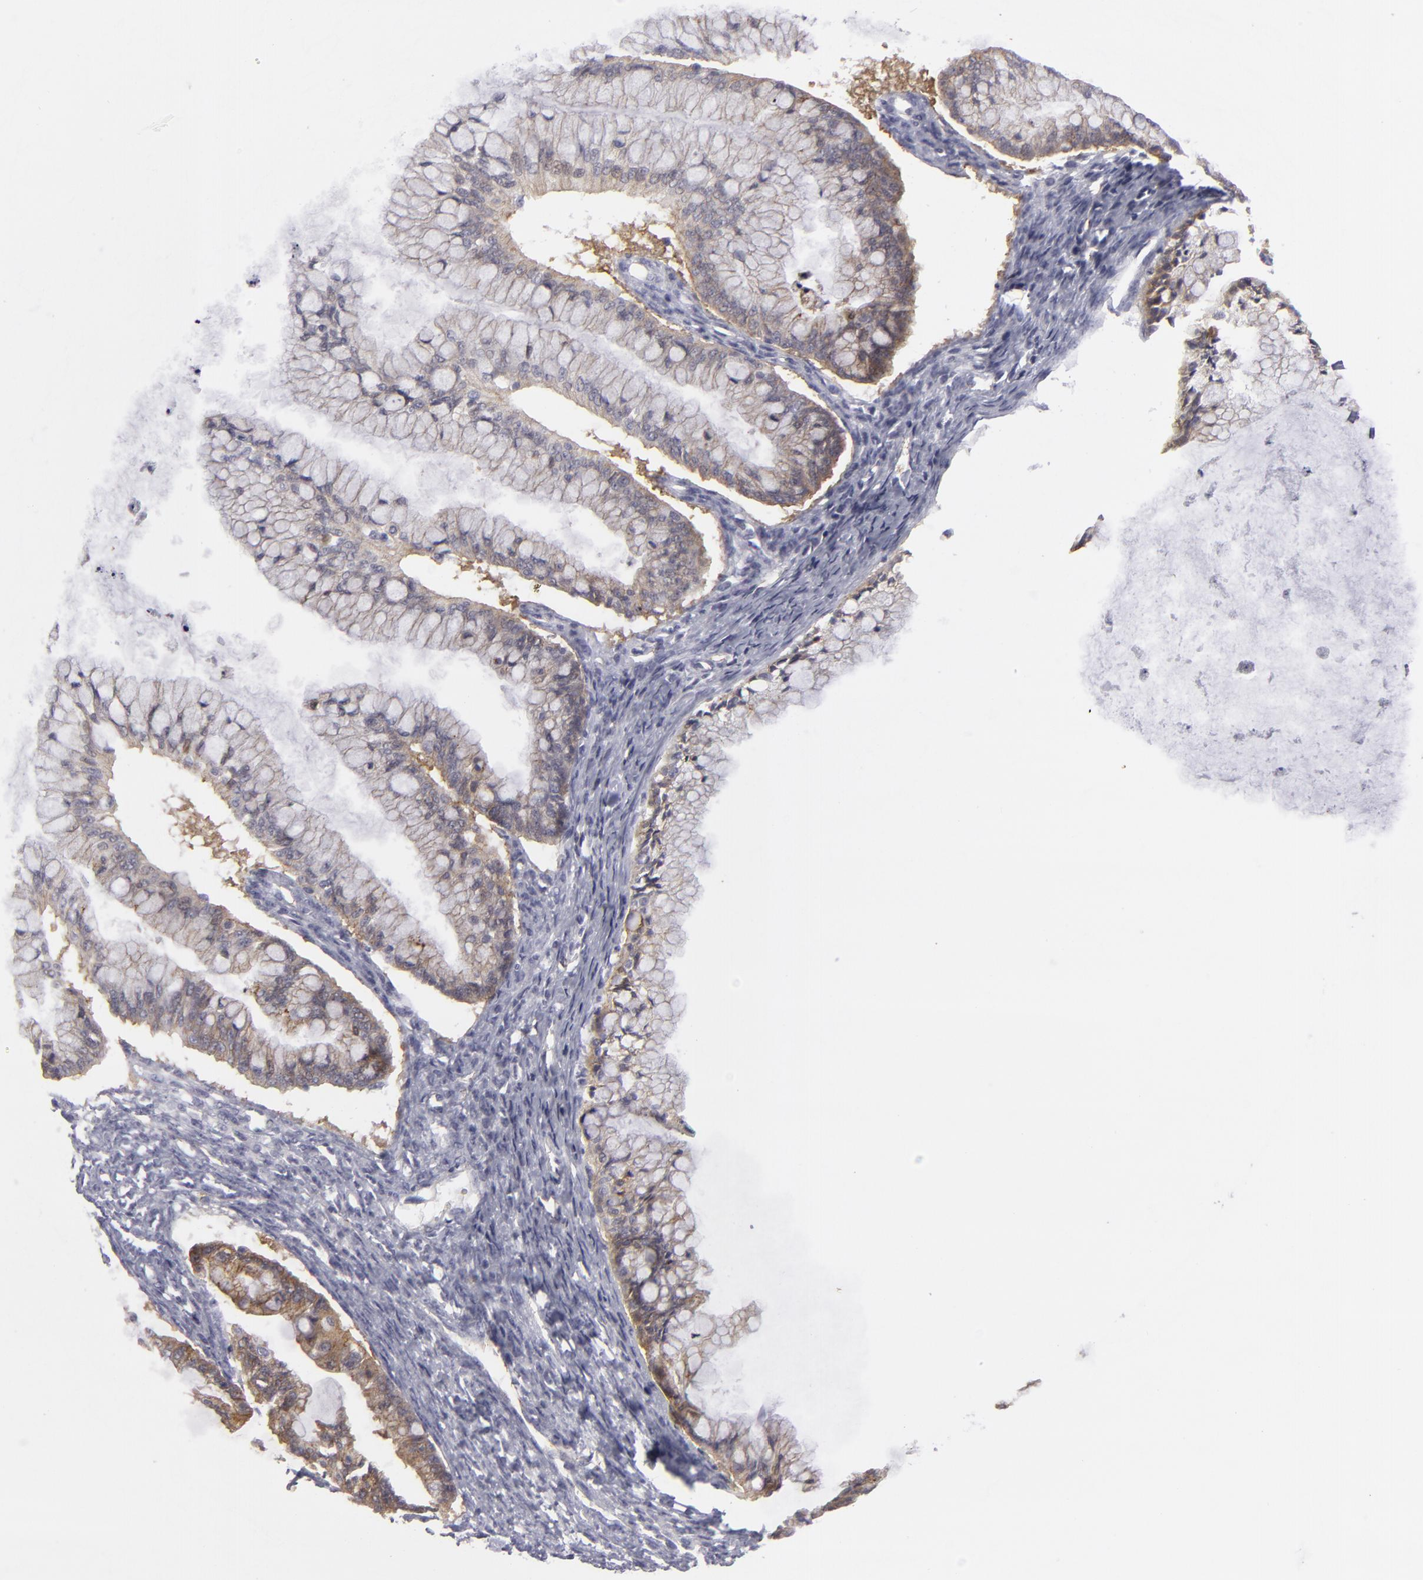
{"staining": {"intensity": "weak", "quantity": "25%-75%", "location": "cytoplasmic/membranous"}, "tissue": "ovarian cancer", "cell_type": "Tumor cells", "image_type": "cancer", "snomed": [{"axis": "morphology", "description": "Cystadenocarcinoma, mucinous, NOS"}, {"axis": "topography", "description": "Ovary"}], "caption": "IHC staining of ovarian cancer, which demonstrates low levels of weak cytoplasmic/membranous staining in approximately 25%-75% of tumor cells indicating weak cytoplasmic/membranous protein expression. The staining was performed using DAB (brown) for protein detection and nuclei were counterstained in hematoxylin (blue).", "gene": "JUP", "patient": {"sex": "female", "age": 57}}